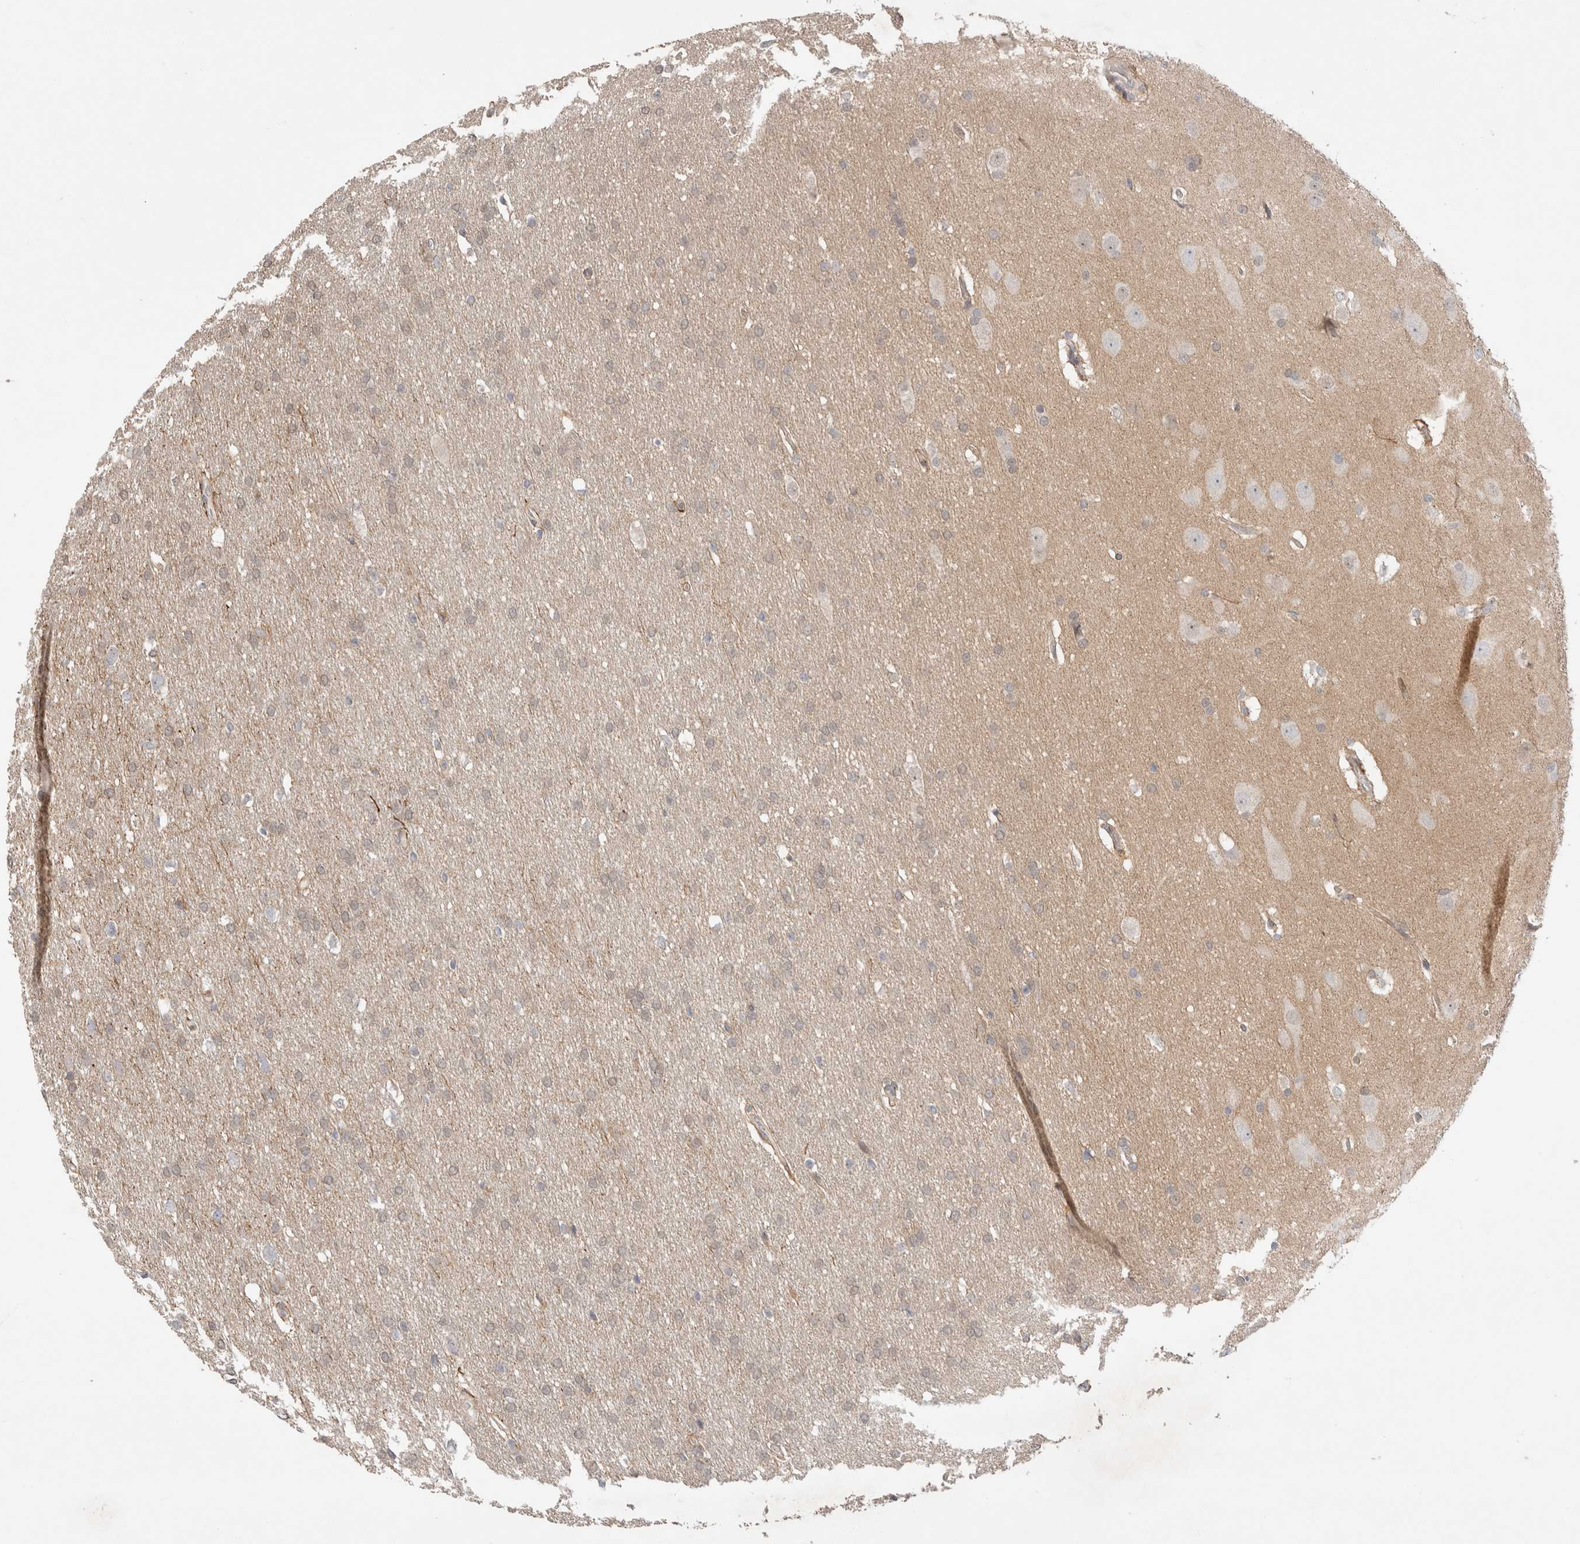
{"staining": {"intensity": "negative", "quantity": "none", "location": "none"}, "tissue": "glioma", "cell_type": "Tumor cells", "image_type": "cancer", "snomed": [{"axis": "morphology", "description": "Glioma, malignant, Low grade"}, {"axis": "topography", "description": "Brain"}], "caption": "Glioma was stained to show a protein in brown. There is no significant staining in tumor cells. (DAB immunohistochemistry with hematoxylin counter stain).", "gene": "SLC29A1", "patient": {"sex": "female", "age": 37}}